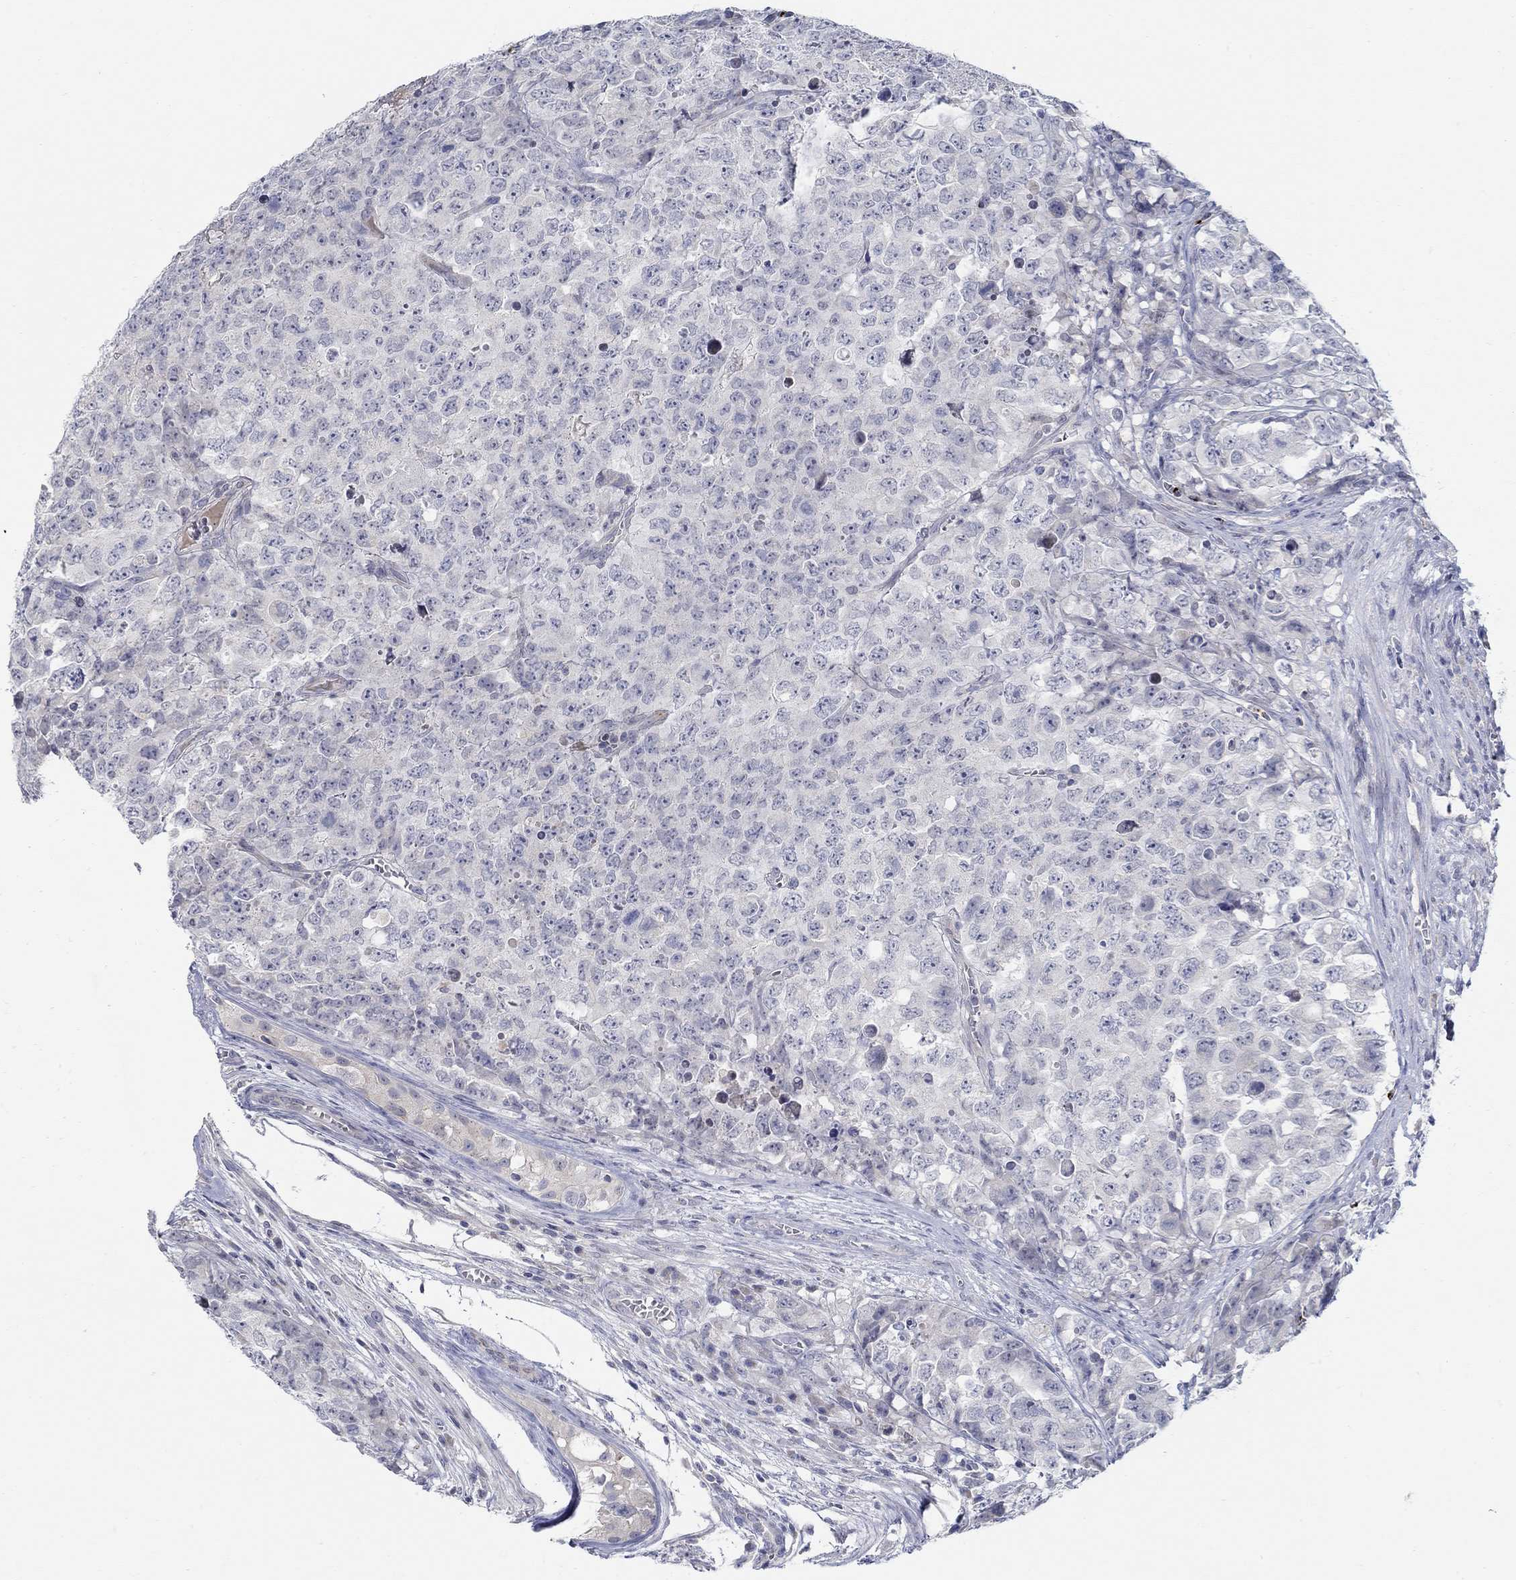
{"staining": {"intensity": "negative", "quantity": "none", "location": "none"}, "tissue": "testis cancer", "cell_type": "Tumor cells", "image_type": "cancer", "snomed": [{"axis": "morphology", "description": "Carcinoma, Embryonal, NOS"}, {"axis": "topography", "description": "Testis"}], "caption": "DAB immunohistochemical staining of human embryonal carcinoma (testis) shows no significant expression in tumor cells.", "gene": "ANO7", "patient": {"sex": "male", "age": 23}}